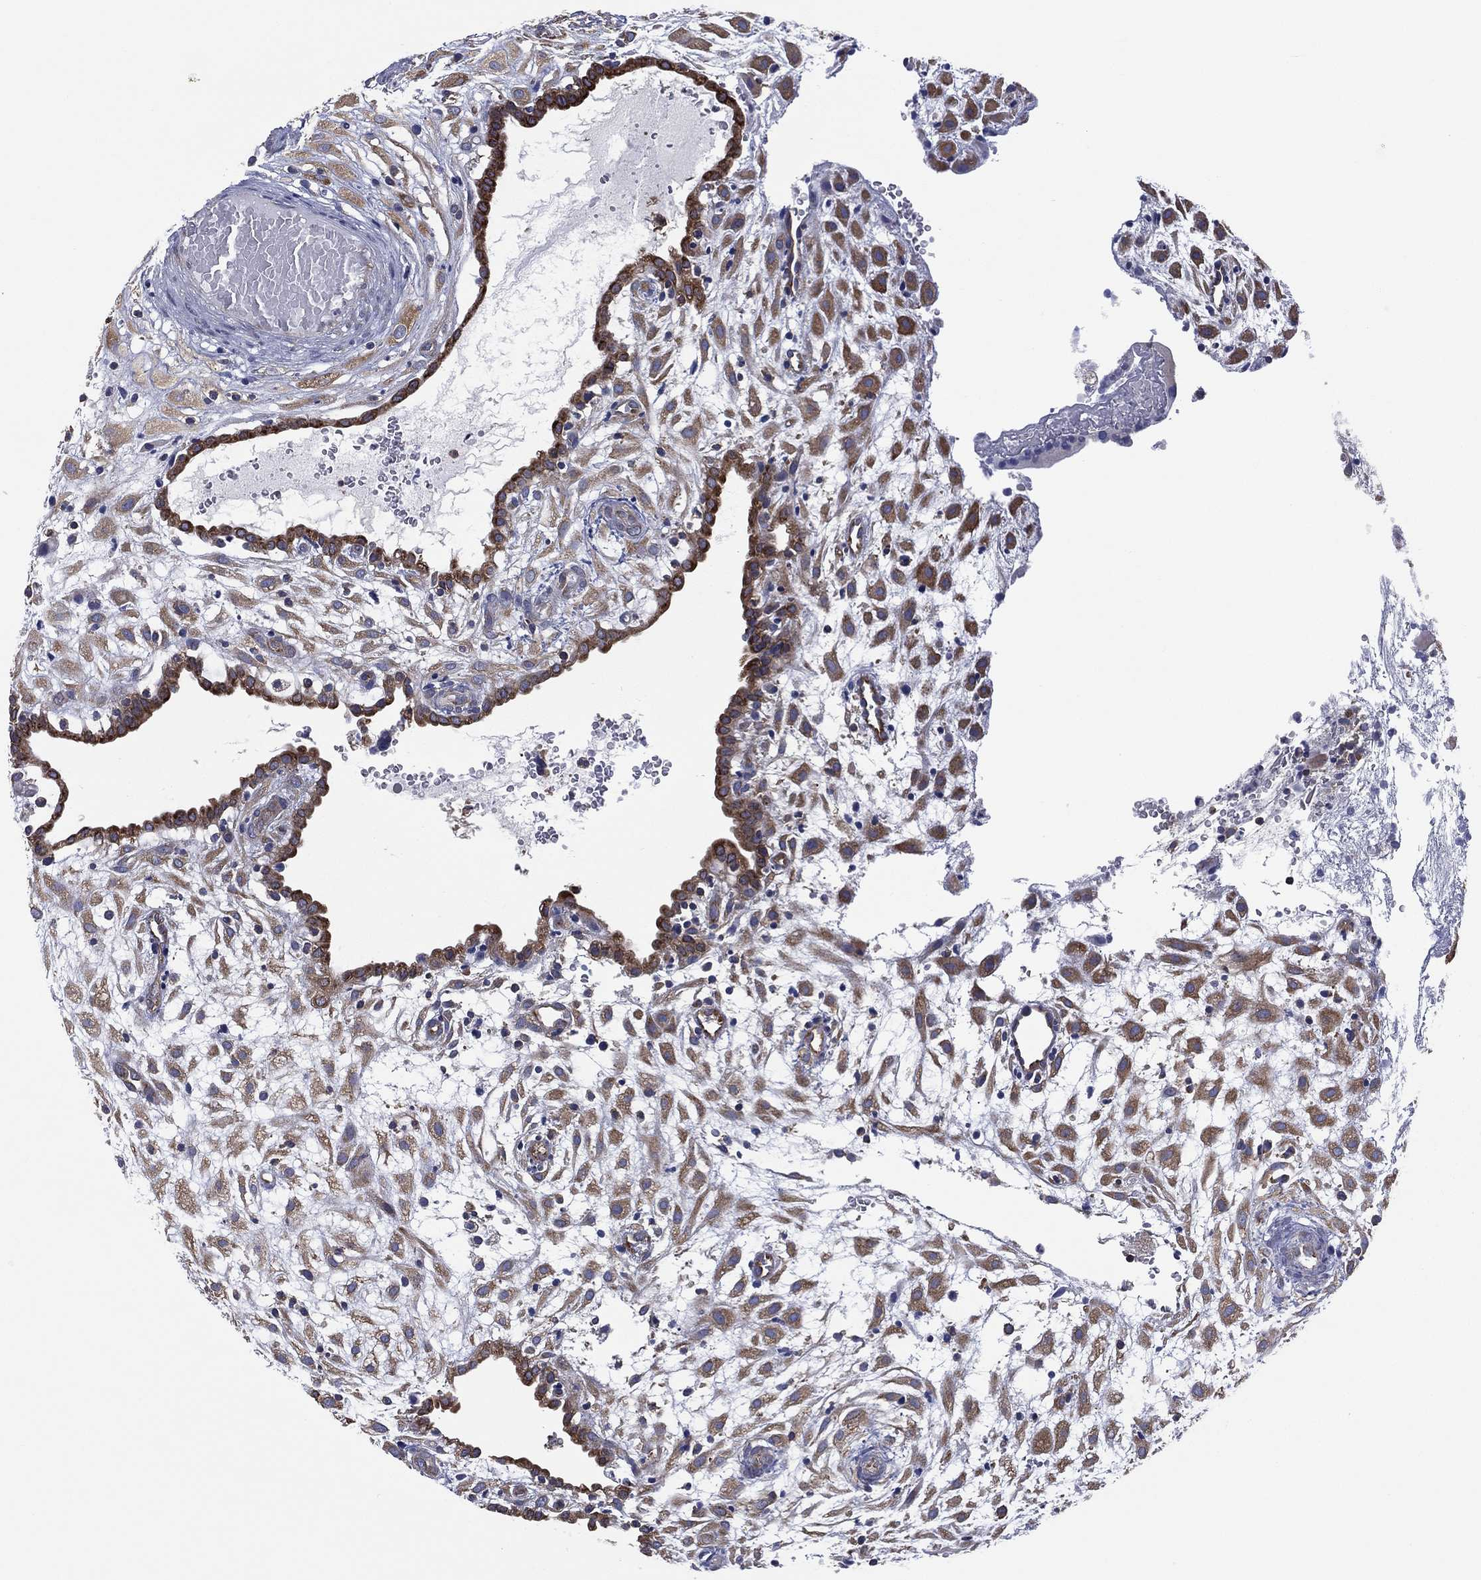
{"staining": {"intensity": "moderate", "quantity": ">75%", "location": "cytoplasmic/membranous"}, "tissue": "placenta", "cell_type": "Decidual cells", "image_type": "normal", "snomed": [{"axis": "morphology", "description": "Normal tissue, NOS"}, {"axis": "topography", "description": "Placenta"}], "caption": "Immunohistochemical staining of benign placenta reveals medium levels of moderate cytoplasmic/membranous positivity in about >75% of decidual cells. The staining was performed using DAB (3,3'-diaminobenzidine), with brown indicating positive protein expression. Nuclei are stained blue with hematoxylin.", "gene": "FARSA", "patient": {"sex": "female", "age": 24}}